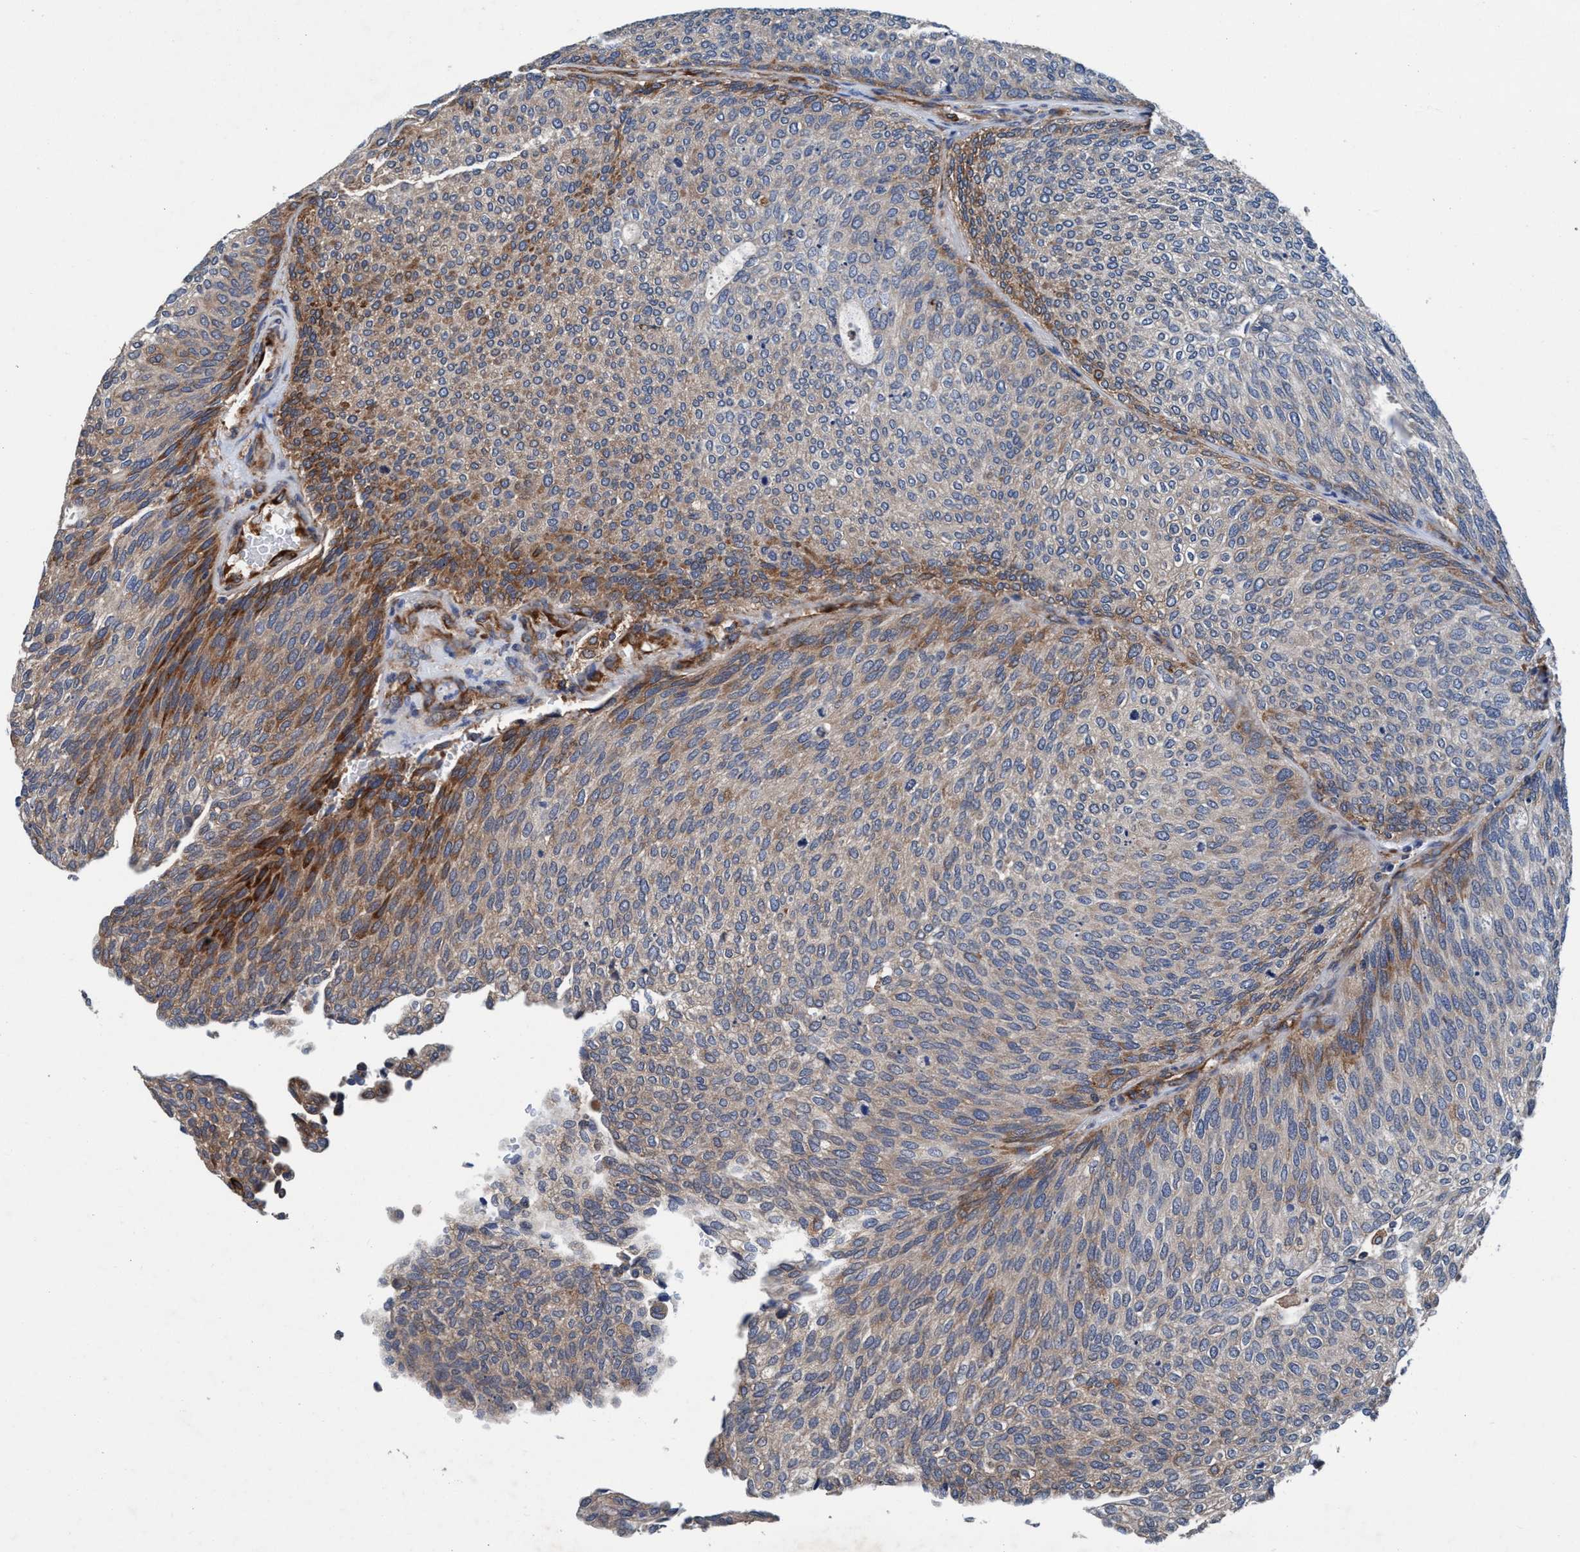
{"staining": {"intensity": "moderate", "quantity": "<25%", "location": "cytoplasmic/membranous"}, "tissue": "urothelial cancer", "cell_type": "Tumor cells", "image_type": "cancer", "snomed": [{"axis": "morphology", "description": "Urothelial carcinoma, Low grade"}, {"axis": "topography", "description": "Urinary bladder"}], "caption": "A histopathology image of urothelial cancer stained for a protein demonstrates moderate cytoplasmic/membranous brown staining in tumor cells.", "gene": "ENDOG", "patient": {"sex": "female", "age": 79}}